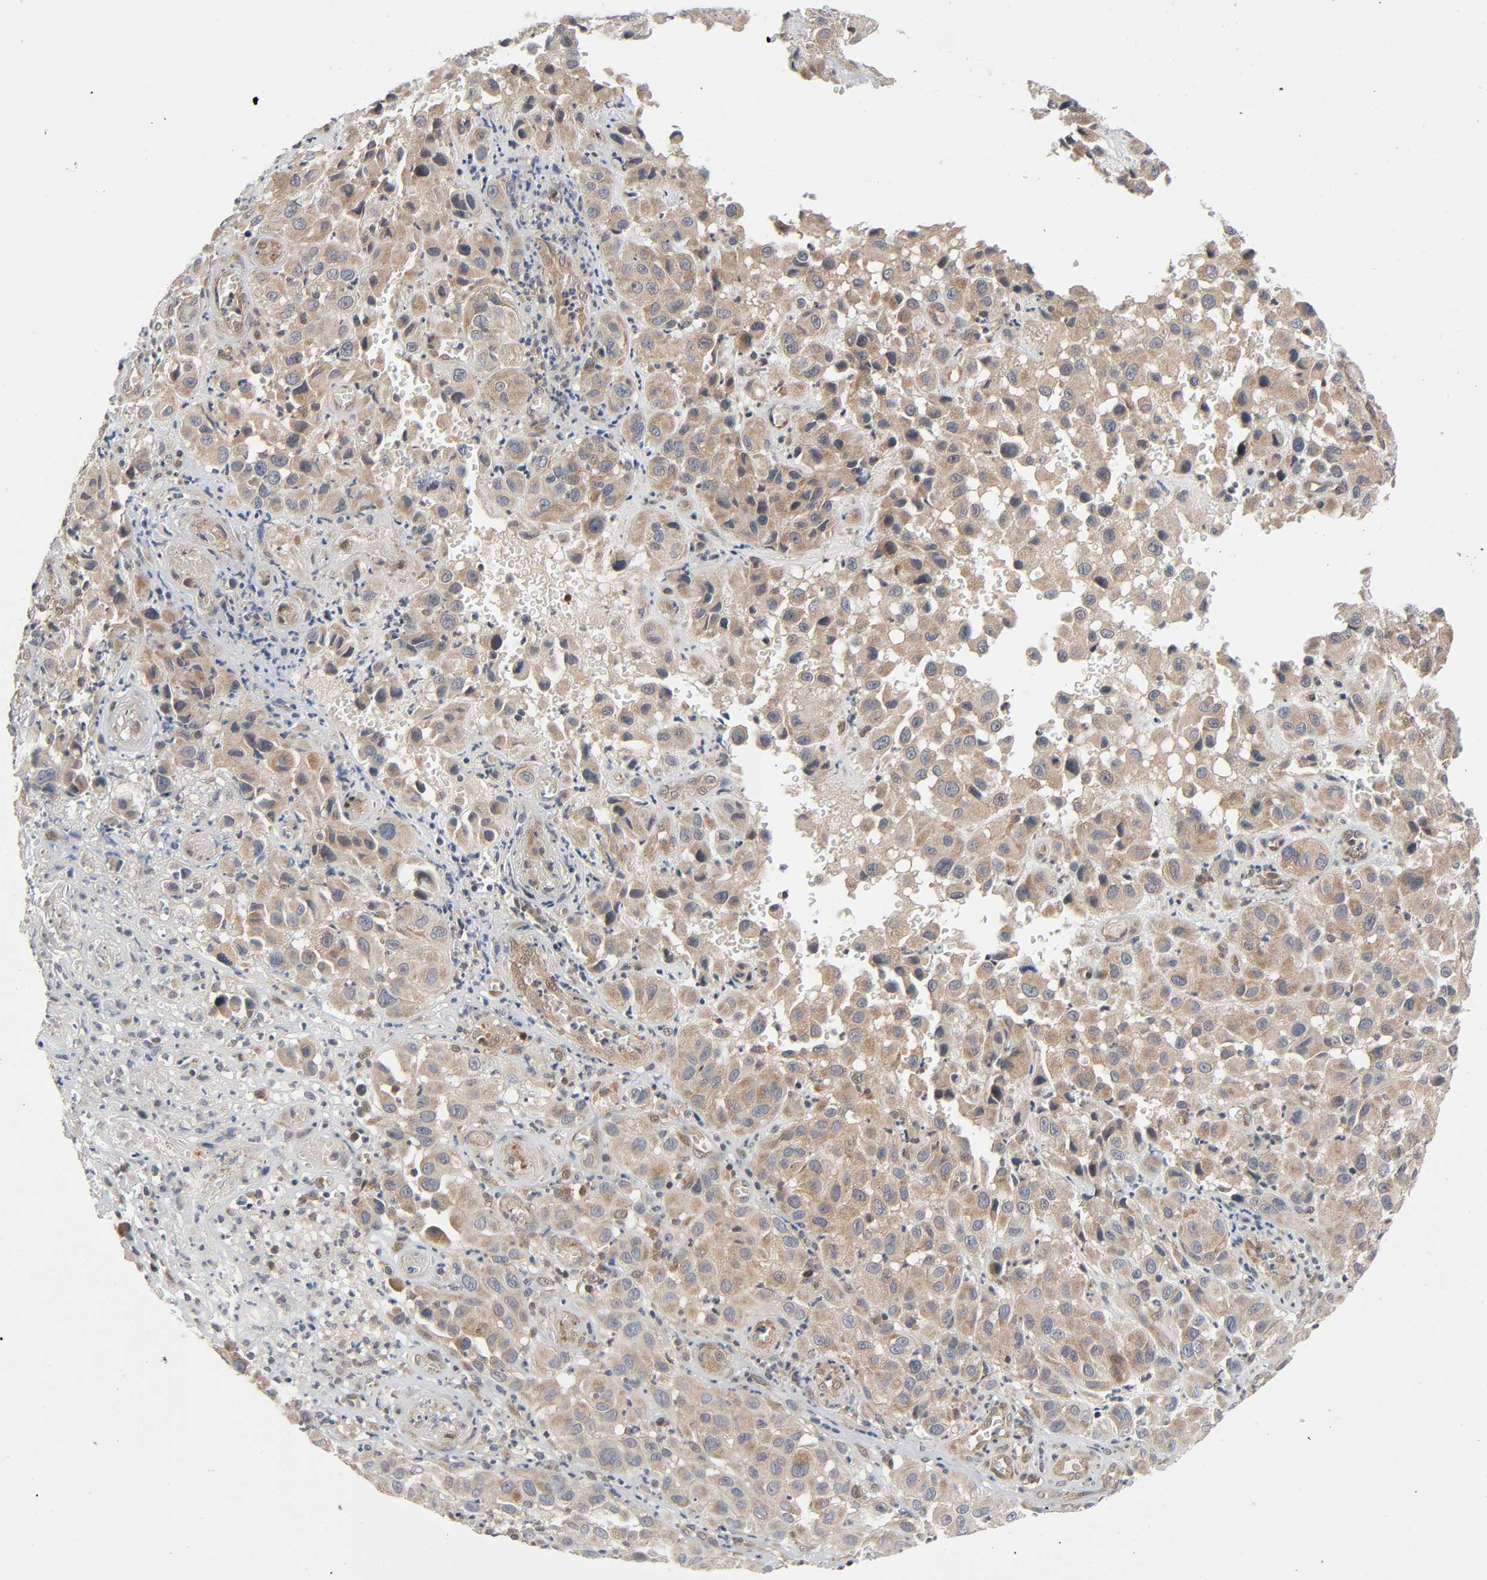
{"staining": {"intensity": "moderate", "quantity": ">75%", "location": "cytoplasmic/membranous"}, "tissue": "melanoma", "cell_type": "Tumor cells", "image_type": "cancer", "snomed": [{"axis": "morphology", "description": "Malignant melanoma, NOS"}, {"axis": "topography", "description": "Skin"}], "caption": "A medium amount of moderate cytoplasmic/membranous positivity is identified in about >75% of tumor cells in malignant melanoma tissue. The protein of interest is shown in brown color, while the nuclei are stained blue.", "gene": "MAPK8", "patient": {"sex": "female", "age": 21}}